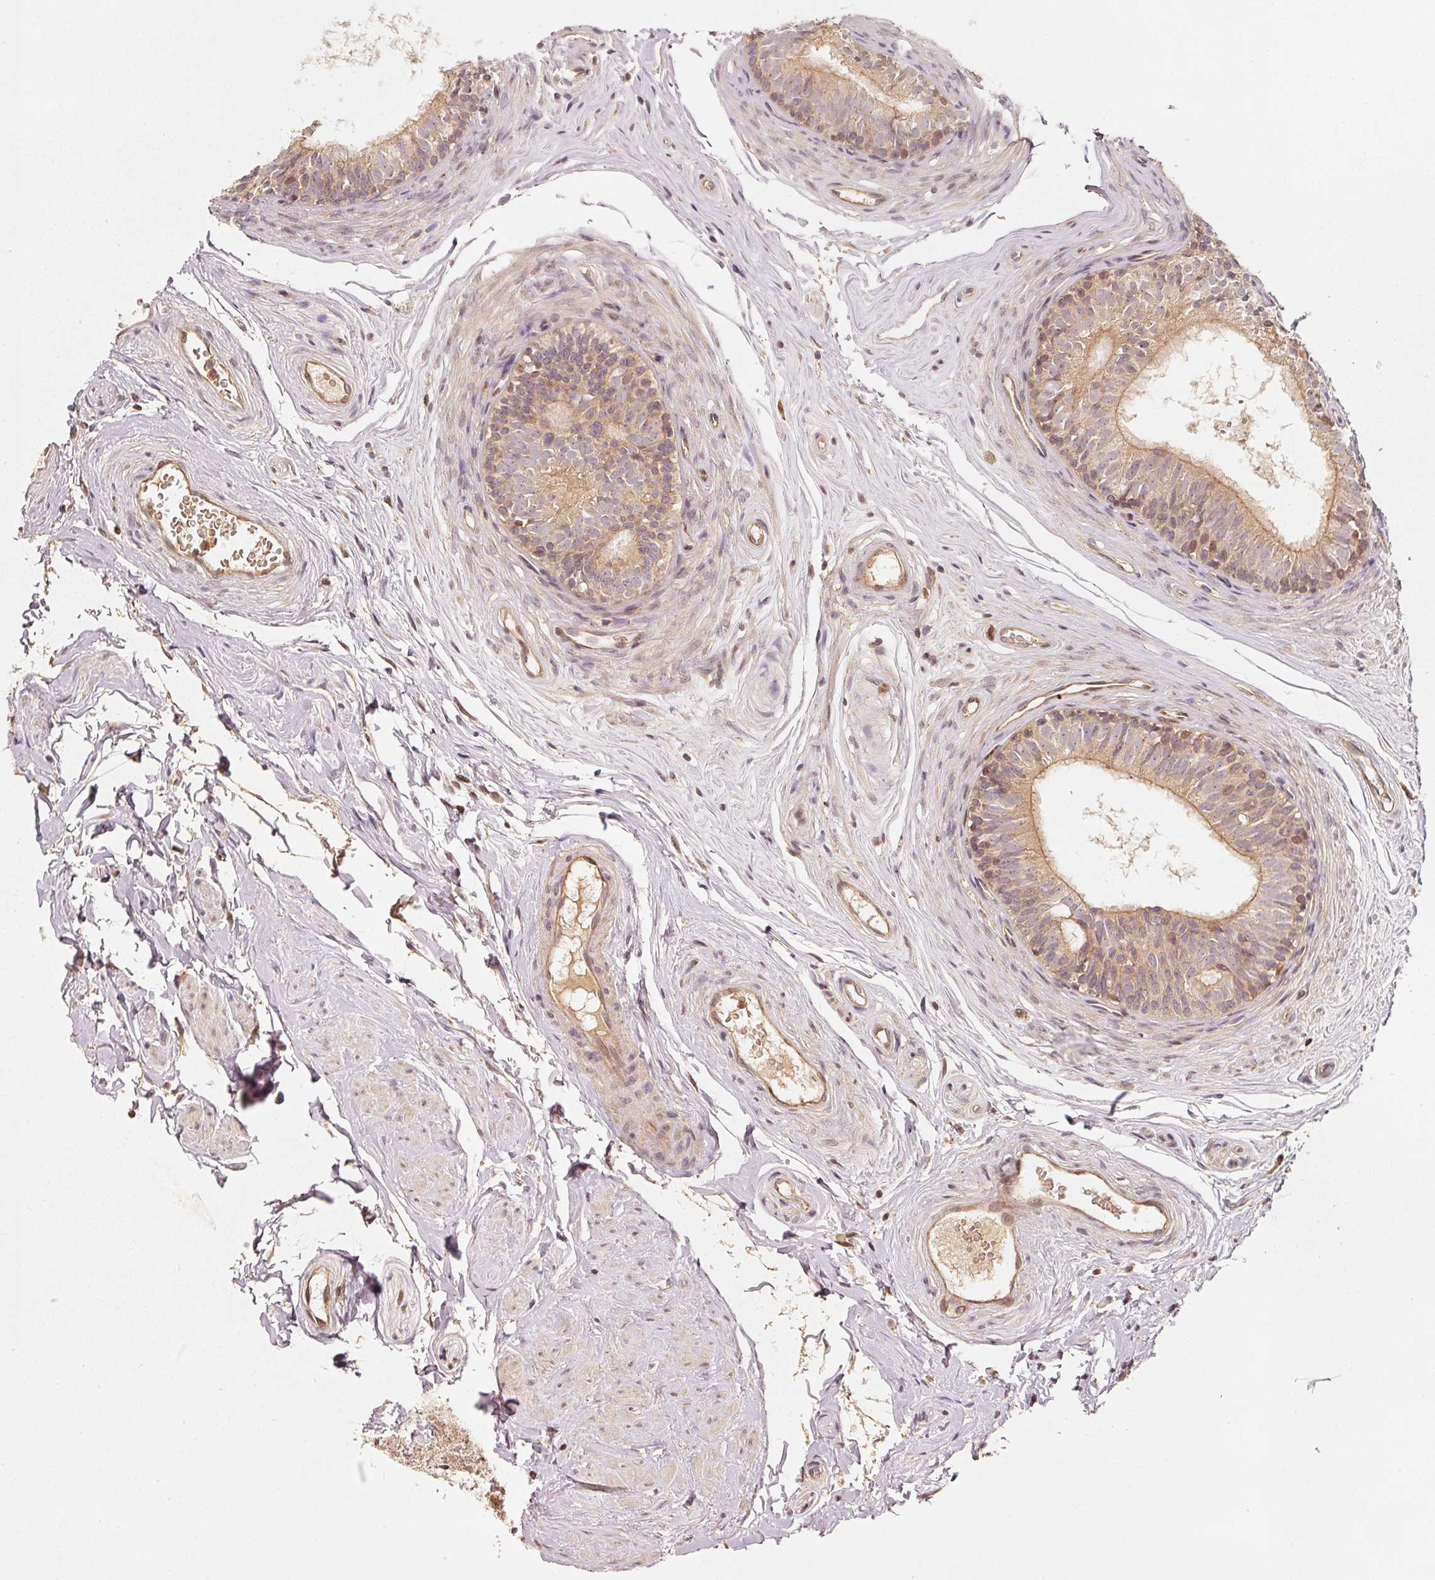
{"staining": {"intensity": "moderate", "quantity": ">75%", "location": "cytoplasmic/membranous"}, "tissue": "epididymis", "cell_type": "Glandular cells", "image_type": "normal", "snomed": [{"axis": "morphology", "description": "Normal tissue, NOS"}, {"axis": "topography", "description": "Epididymis"}], "caption": "Benign epididymis shows moderate cytoplasmic/membranous staining in approximately >75% of glandular cells.", "gene": "RRAS2", "patient": {"sex": "male", "age": 45}}